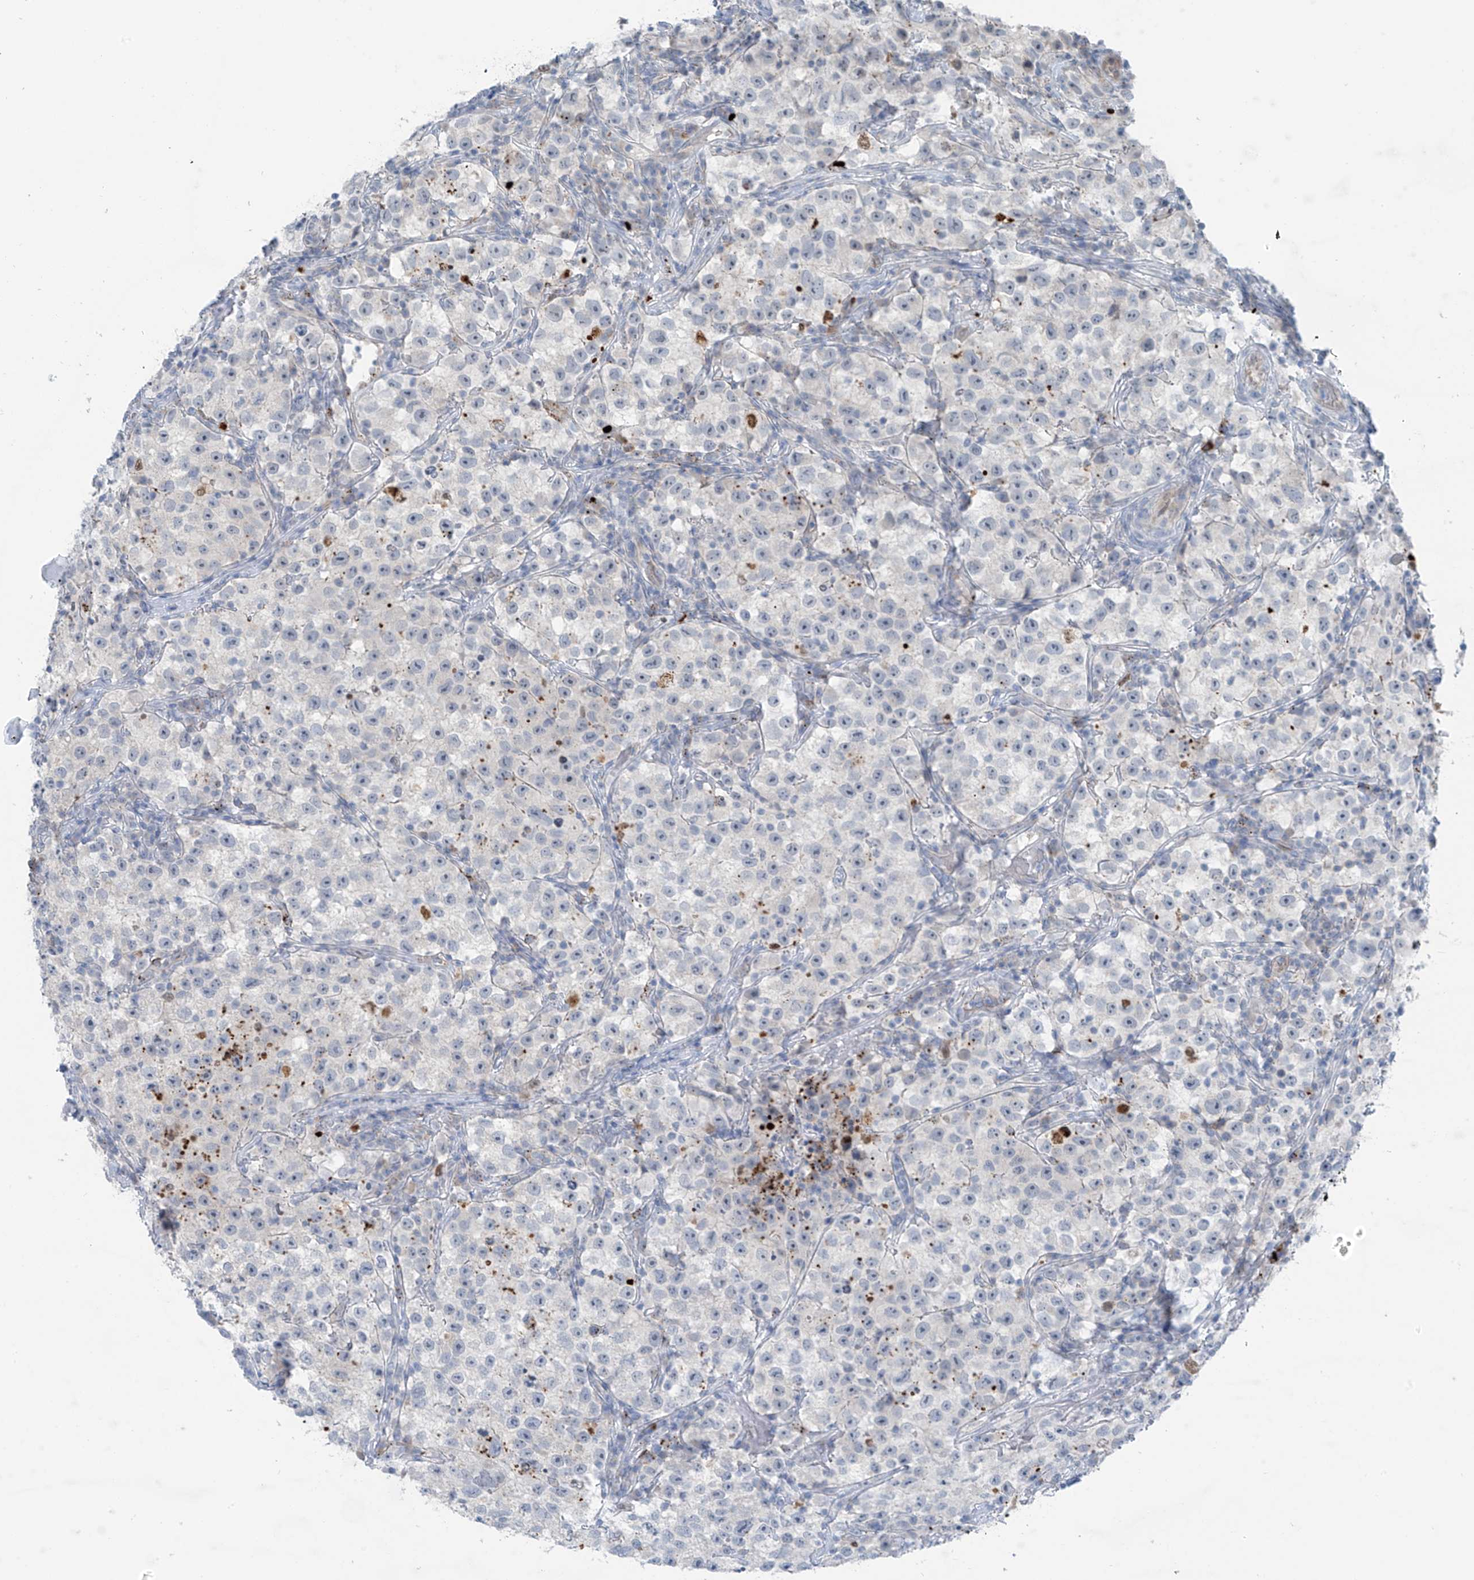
{"staining": {"intensity": "negative", "quantity": "none", "location": "none"}, "tissue": "testis cancer", "cell_type": "Tumor cells", "image_type": "cancer", "snomed": [{"axis": "morphology", "description": "Seminoma, NOS"}, {"axis": "topography", "description": "Testis"}], "caption": "Immunohistochemical staining of human testis cancer shows no significant expression in tumor cells.", "gene": "ZNF793", "patient": {"sex": "male", "age": 22}}